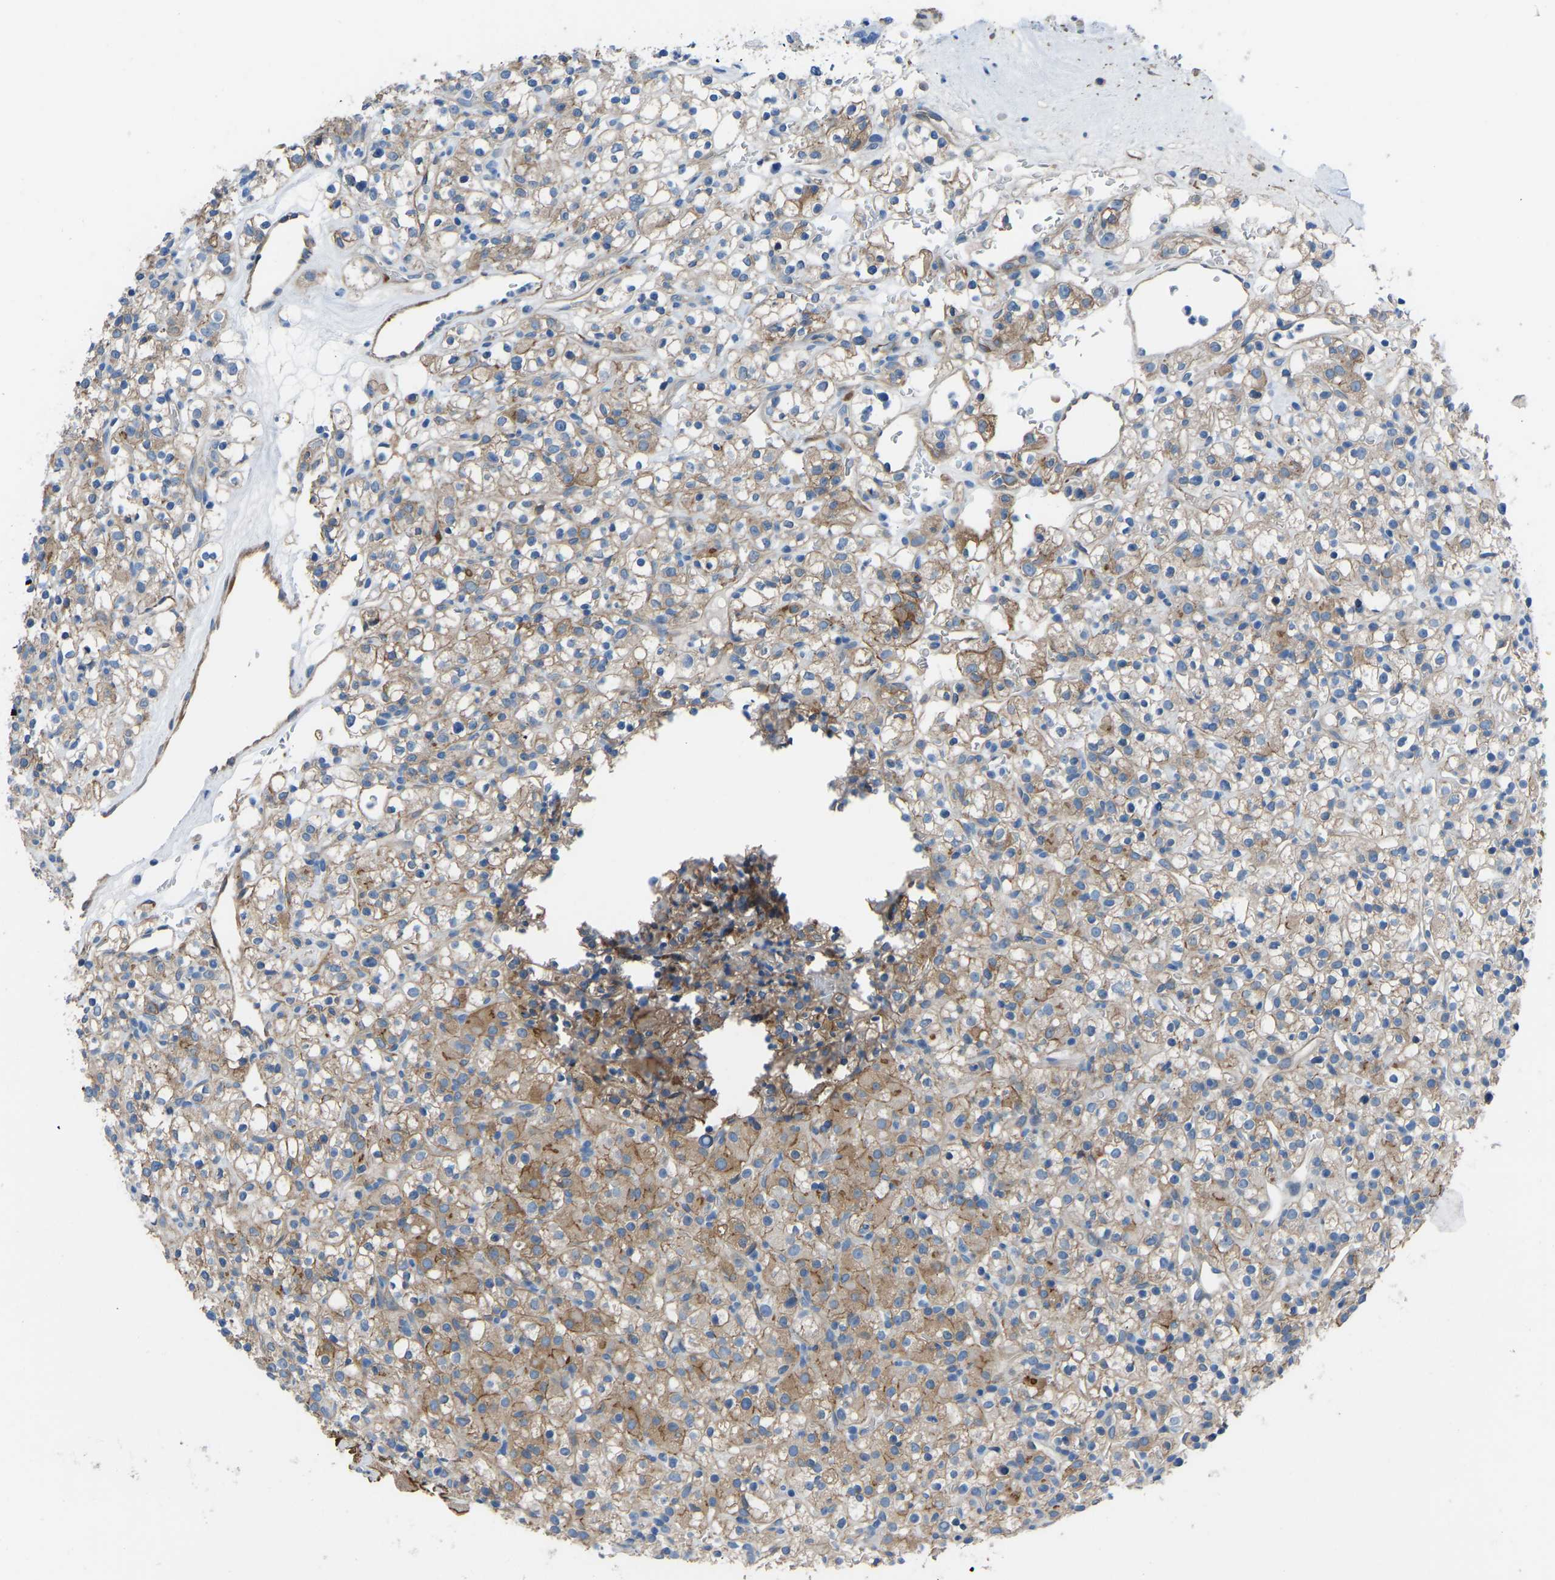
{"staining": {"intensity": "moderate", "quantity": ">75%", "location": "cytoplasmic/membranous"}, "tissue": "renal cancer", "cell_type": "Tumor cells", "image_type": "cancer", "snomed": [{"axis": "morphology", "description": "Normal tissue, NOS"}, {"axis": "morphology", "description": "Adenocarcinoma, NOS"}, {"axis": "topography", "description": "Kidney"}], "caption": "Protein analysis of renal cancer (adenocarcinoma) tissue reveals moderate cytoplasmic/membranous positivity in about >75% of tumor cells. The staining was performed using DAB (3,3'-diaminobenzidine), with brown indicating positive protein expression. Nuclei are stained blue with hematoxylin.", "gene": "MYH10", "patient": {"sex": "female", "age": 72}}